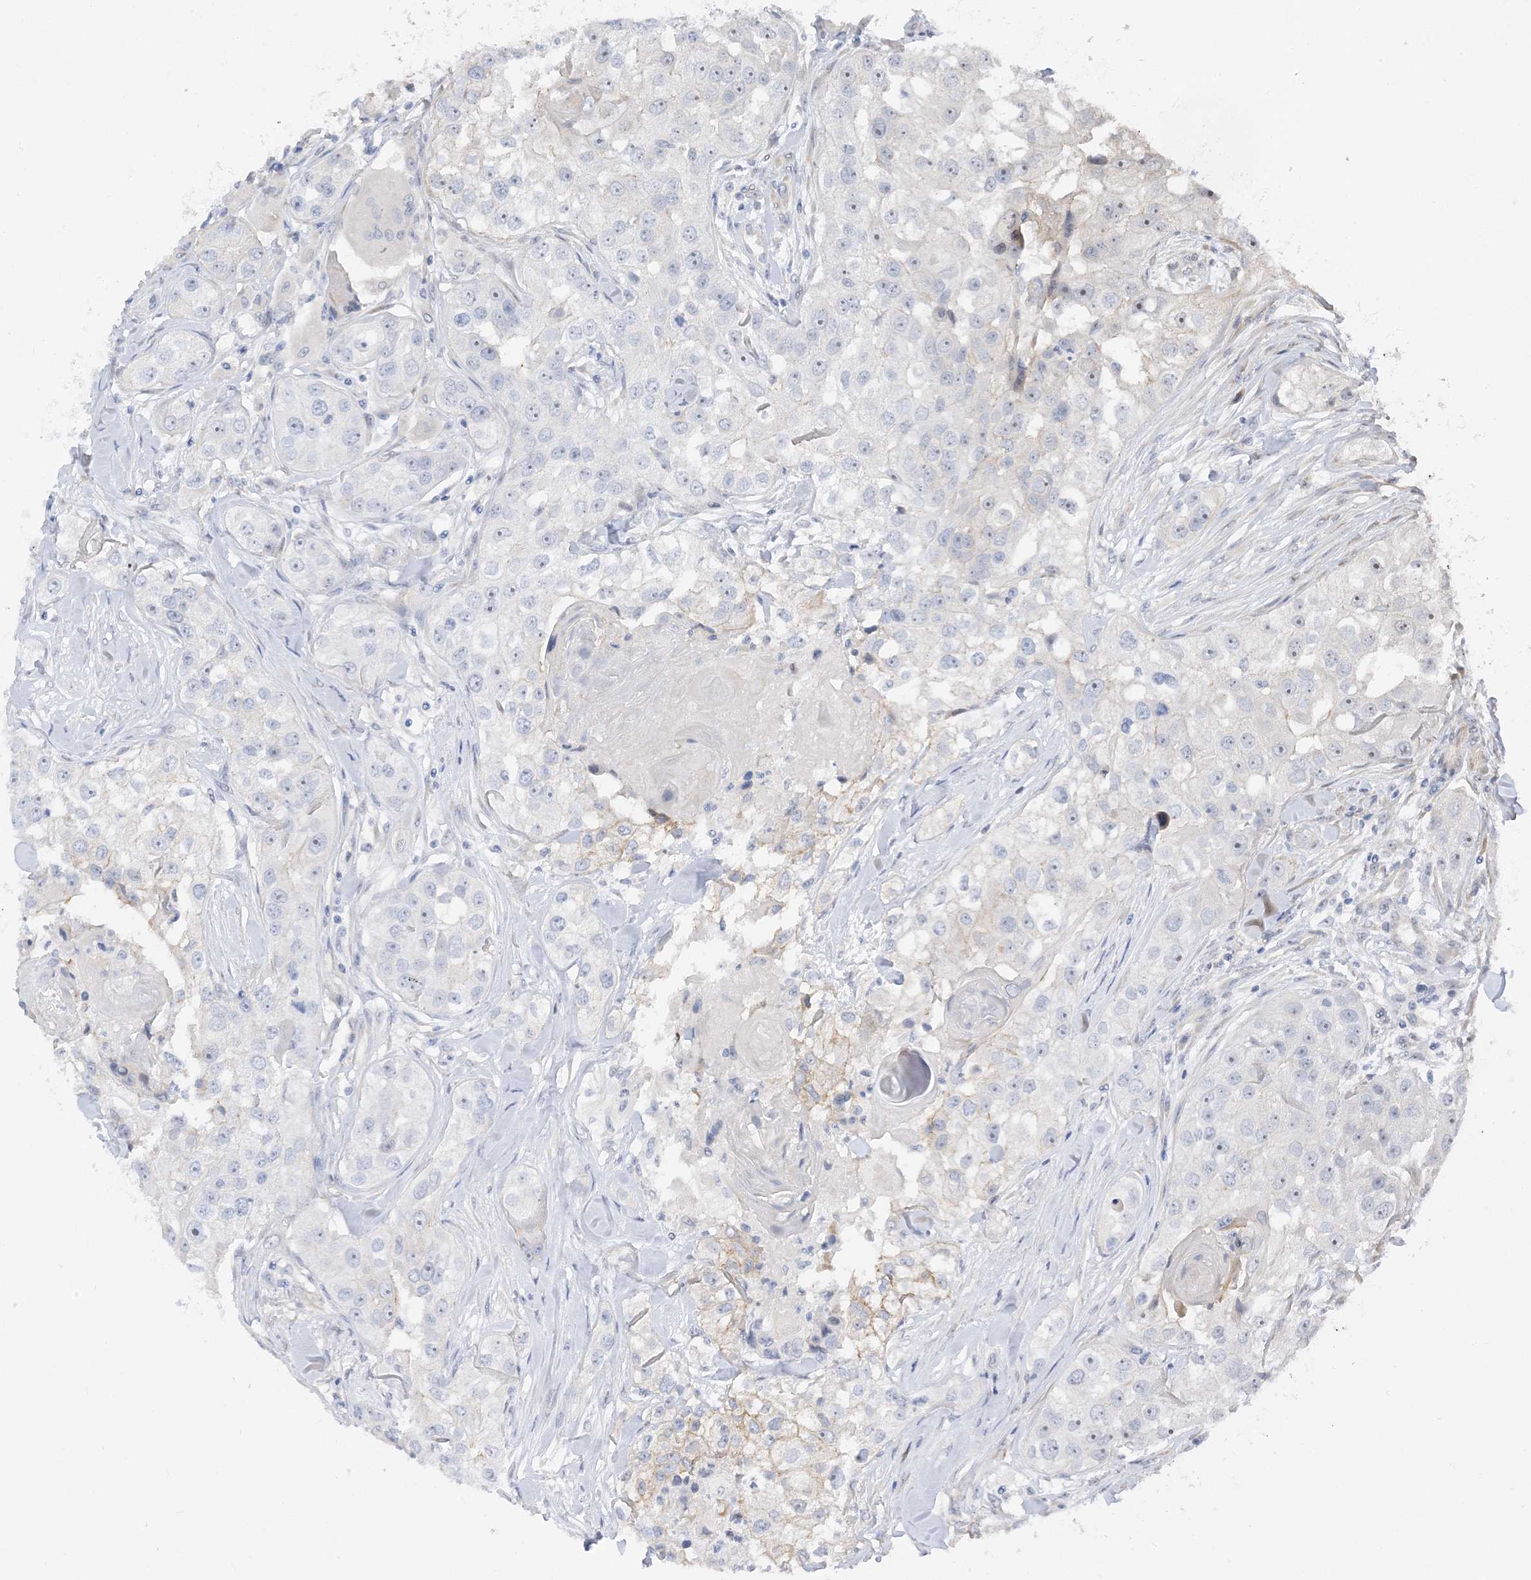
{"staining": {"intensity": "negative", "quantity": "none", "location": "none"}, "tissue": "head and neck cancer", "cell_type": "Tumor cells", "image_type": "cancer", "snomed": [{"axis": "morphology", "description": "Normal tissue, NOS"}, {"axis": "morphology", "description": "Squamous cell carcinoma, NOS"}, {"axis": "topography", "description": "Skeletal muscle"}, {"axis": "topography", "description": "Head-Neck"}], "caption": "DAB immunohistochemical staining of head and neck squamous cell carcinoma reveals no significant expression in tumor cells.", "gene": "IL36B", "patient": {"sex": "male", "age": 51}}